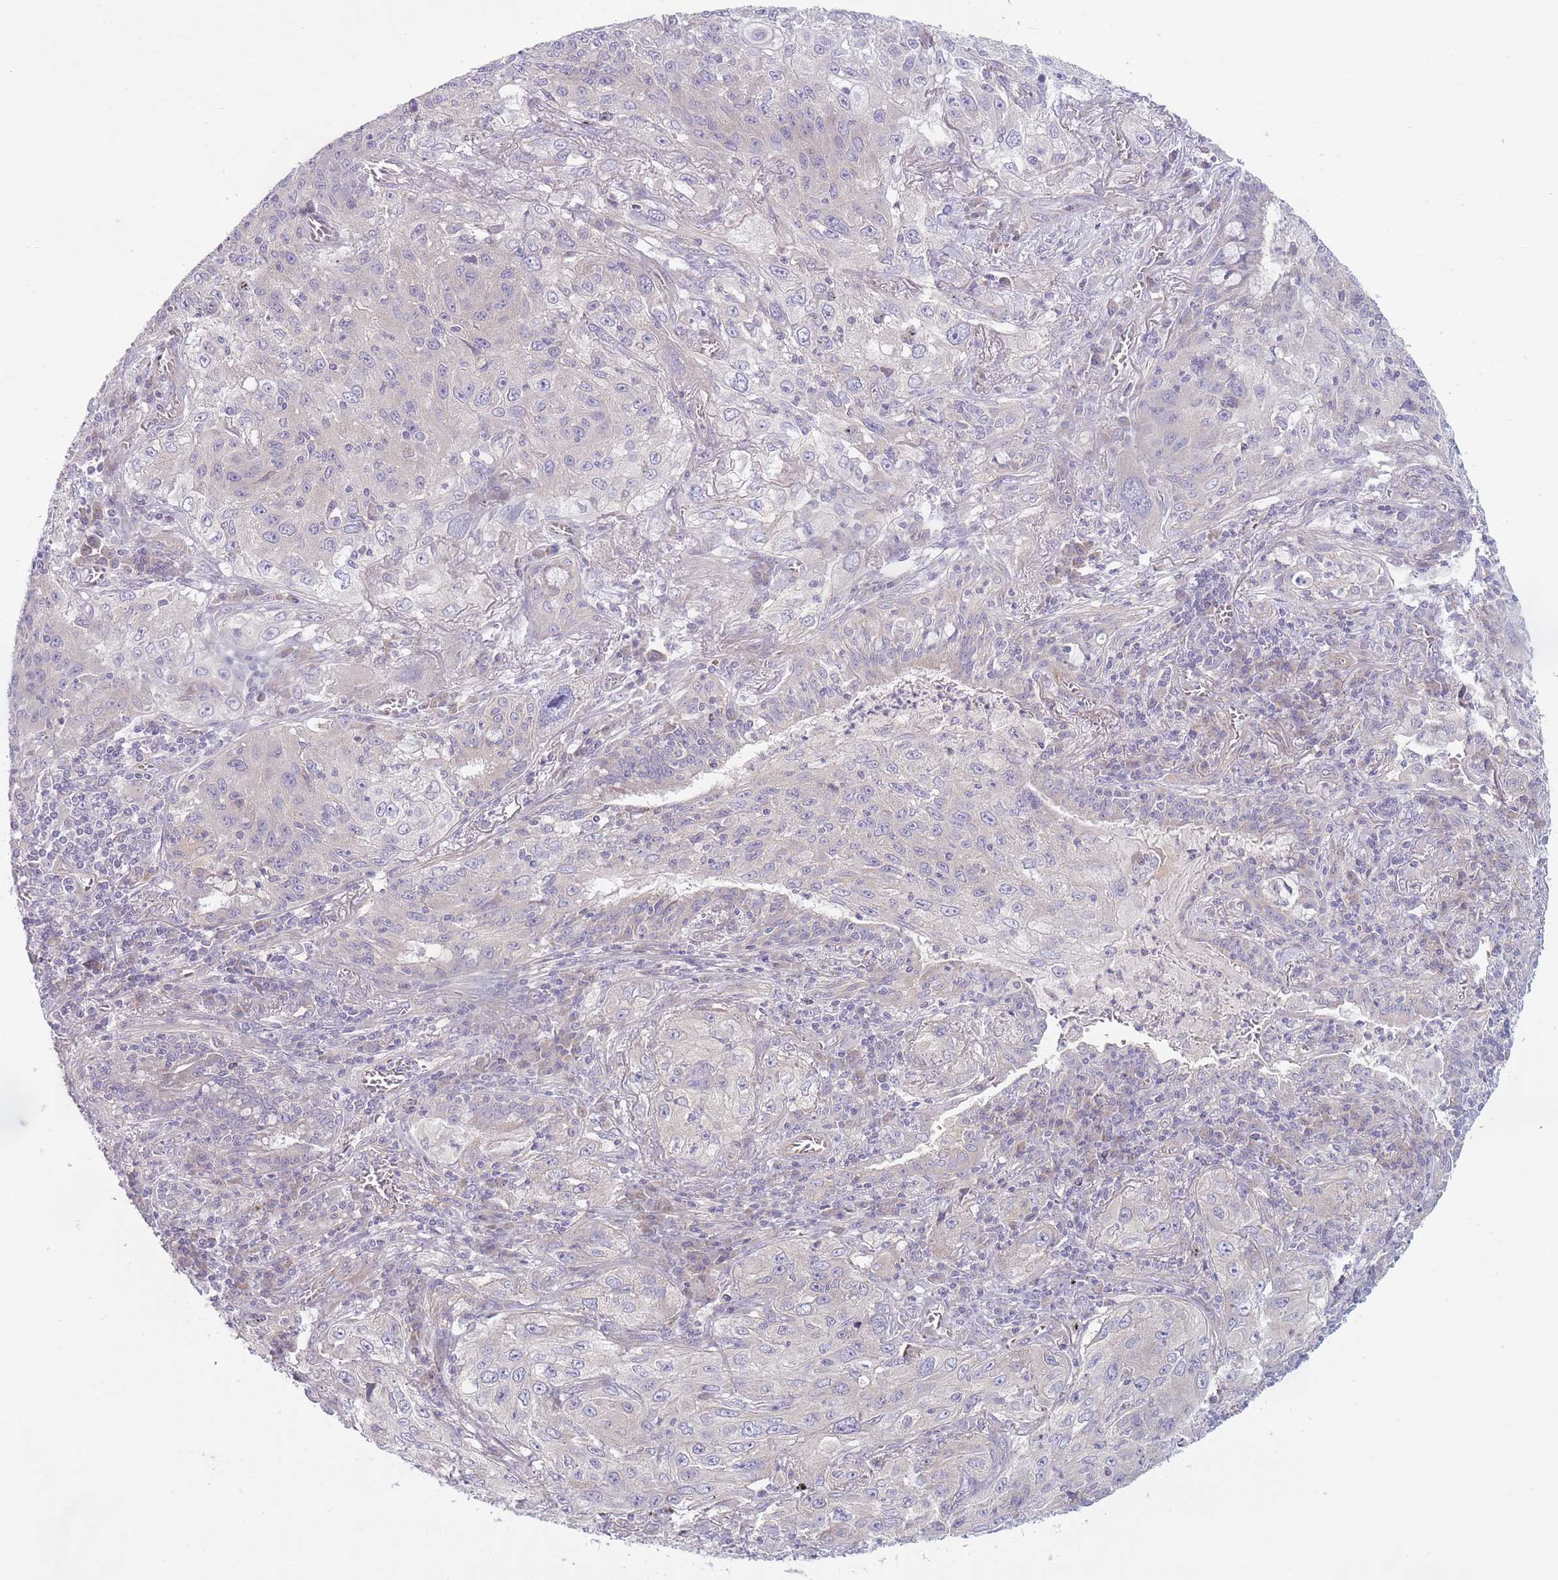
{"staining": {"intensity": "negative", "quantity": "none", "location": "none"}, "tissue": "lung cancer", "cell_type": "Tumor cells", "image_type": "cancer", "snomed": [{"axis": "morphology", "description": "Squamous cell carcinoma, NOS"}, {"axis": "topography", "description": "Lung"}], "caption": "Tumor cells are negative for brown protein staining in lung squamous cell carcinoma.", "gene": "PNPLA5", "patient": {"sex": "female", "age": 69}}